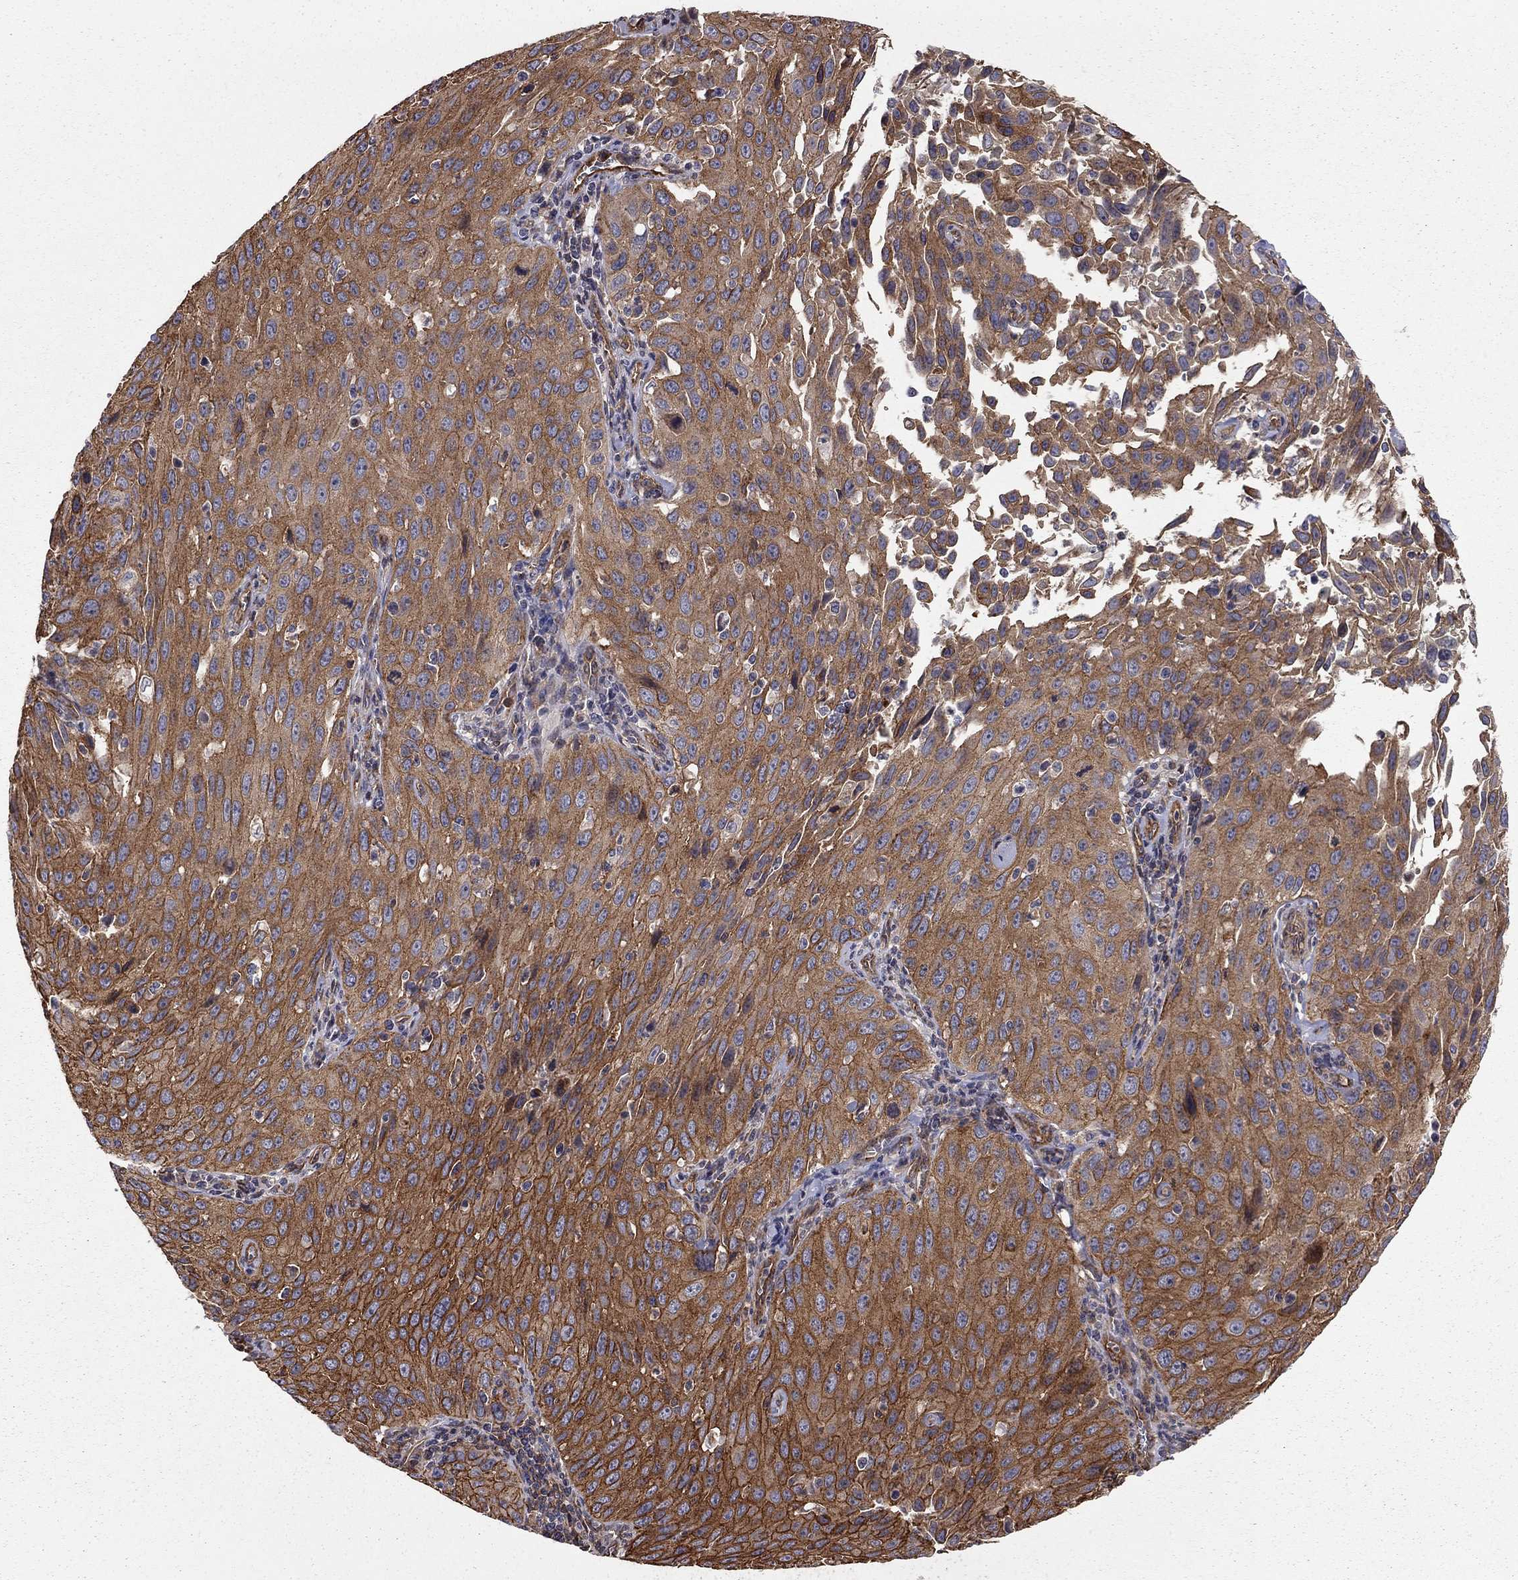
{"staining": {"intensity": "strong", "quantity": "25%-75%", "location": "cytoplasmic/membranous"}, "tissue": "cervical cancer", "cell_type": "Tumor cells", "image_type": "cancer", "snomed": [{"axis": "morphology", "description": "Squamous cell carcinoma, NOS"}, {"axis": "topography", "description": "Cervix"}], "caption": "IHC photomicrograph of squamous cell carcinoma (cervical) stained for a protein (brown), which exhibits high levels of strong cytoplasmic/membranous expression in about 25%-75% of tumor cells.", "gene": "RASEF", "patient": {"sex": "female", "age": 26}}